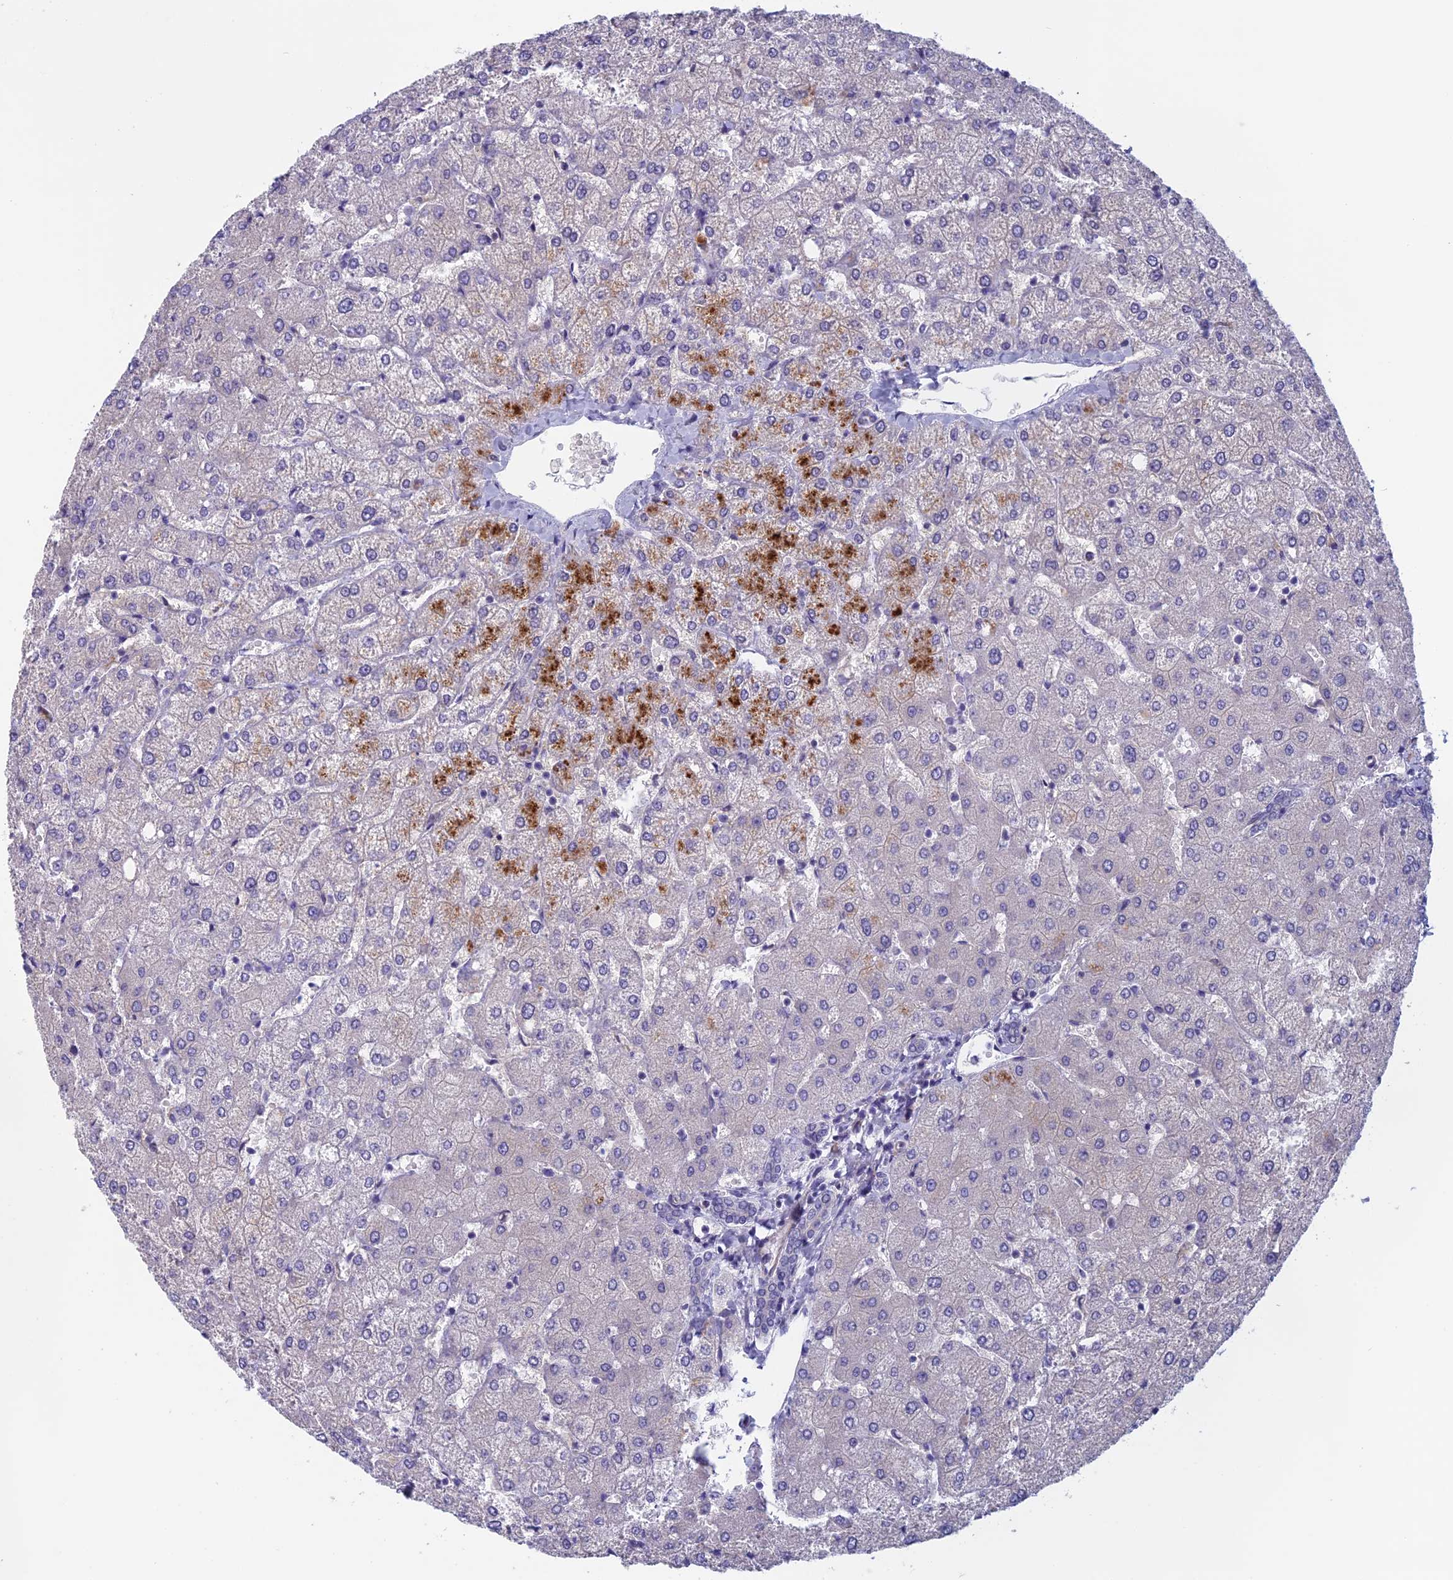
{"staining": {"intensity": "negative", "quantity": "none", "location": "none"}, "tissue": "liver", "cell_type": "Cholangiocytes", "image_type": "normal", "snomed": [{"axis": "morphology", "description": "Normal tissue, NOS"}, {"axis": "topography", "description": "Liver"}], "caption": "Micrograph shows no protein positivity in cholangiocytes of benign liver.", "gene": "CNOT6L", "patient": {"sex": "female", "age": 54}}